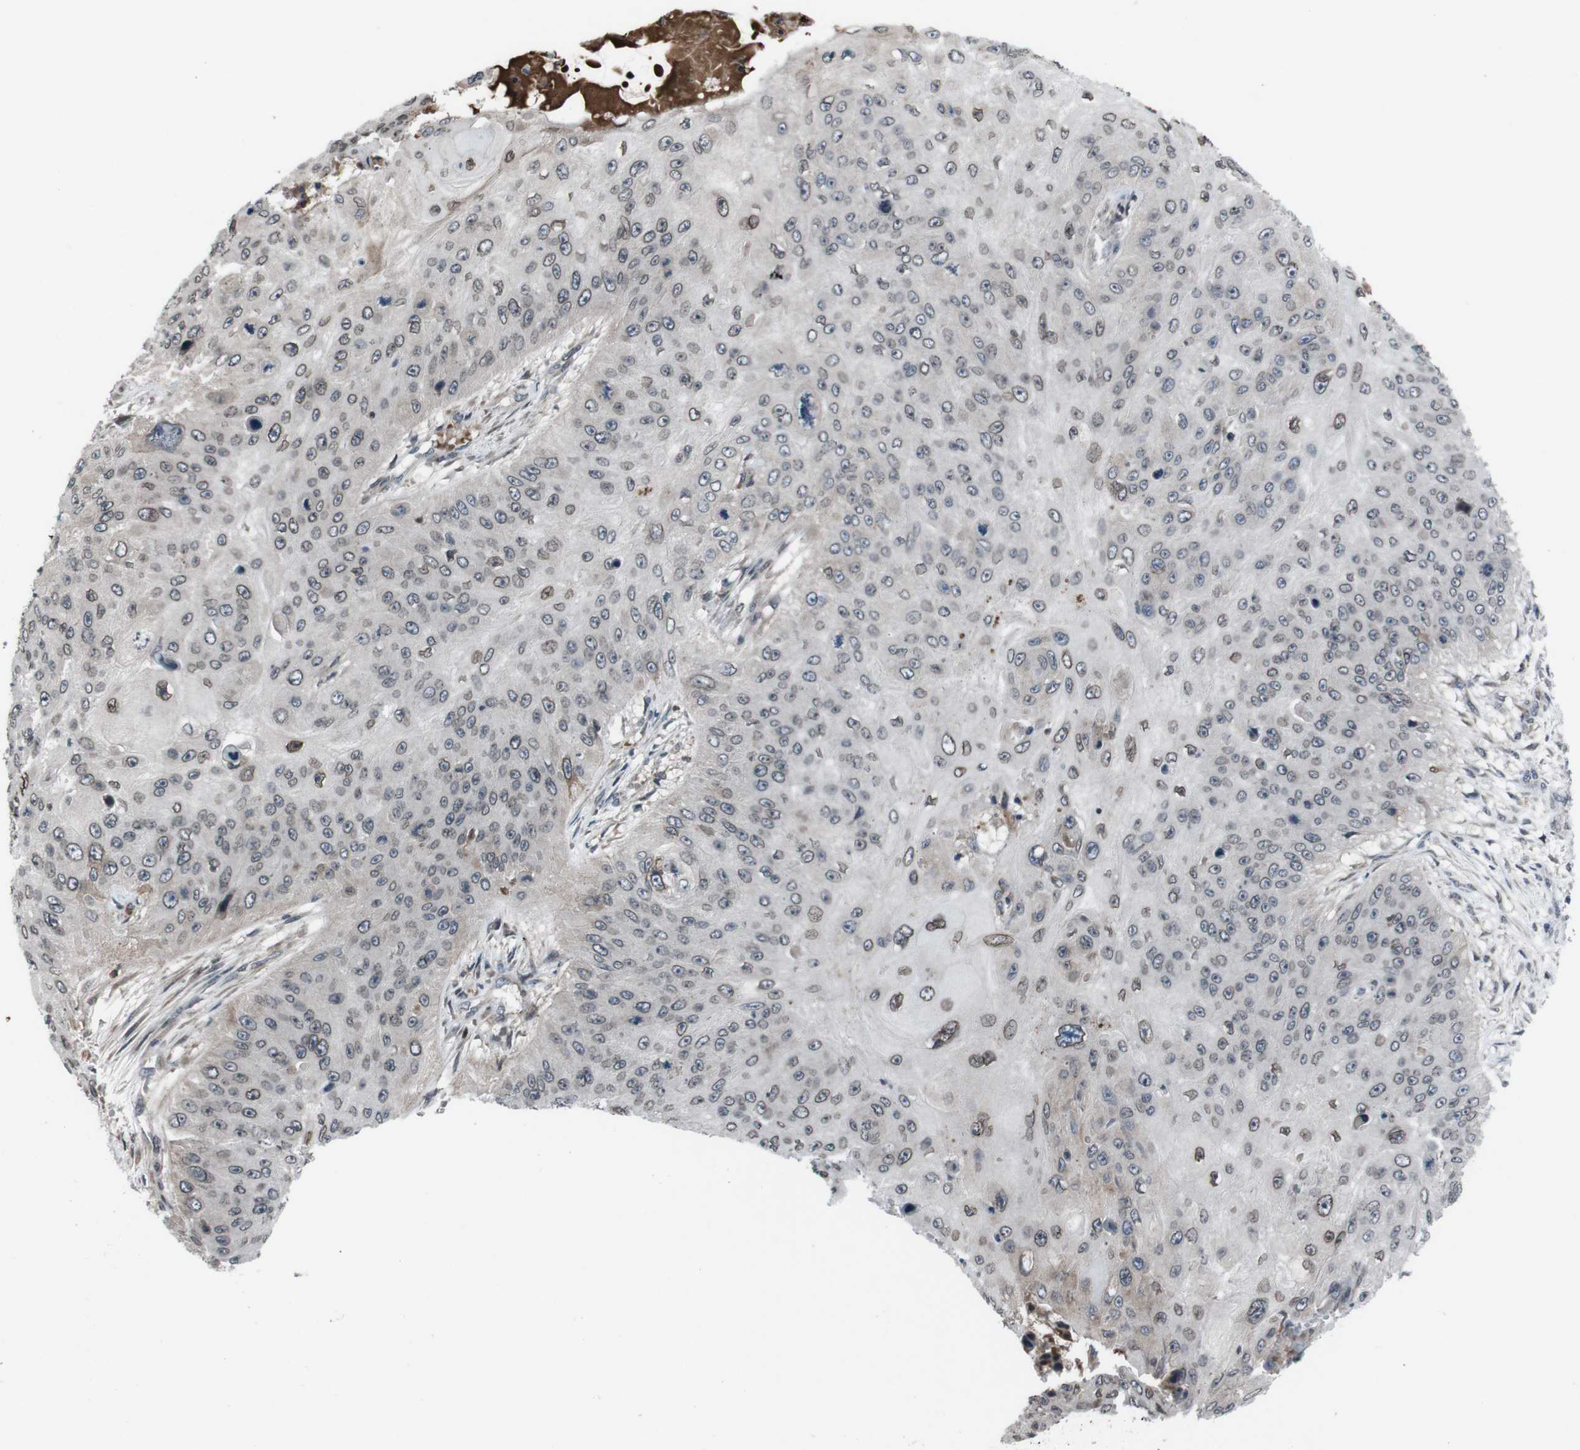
{"staining": {"intensity": "moderate", "quantity": "<25%", "location": "cytoplasmic/membranous,nuclear"}, "tissue": "skin cancer", "cell_type": "Tumor cells", "image_type": "cancer", "snomed": [{"axis": "morphology", "description": "Squamous cell carcinoma, NOS"}, {"axis": "topography", "description": "Skin"}], "caption": "Protein staining of squamous cell carcinoma (skin) tissue displays moderate cytoplasmic/membranous and nuclear positivity in approximately <25% of tumor cells. (DAB (3,3'-diaminobenzidine) = brown stain, brightfield microscopy at high magnification).", "gene": "SS18L1", "patient": {"sex": "female", "age": 80}}